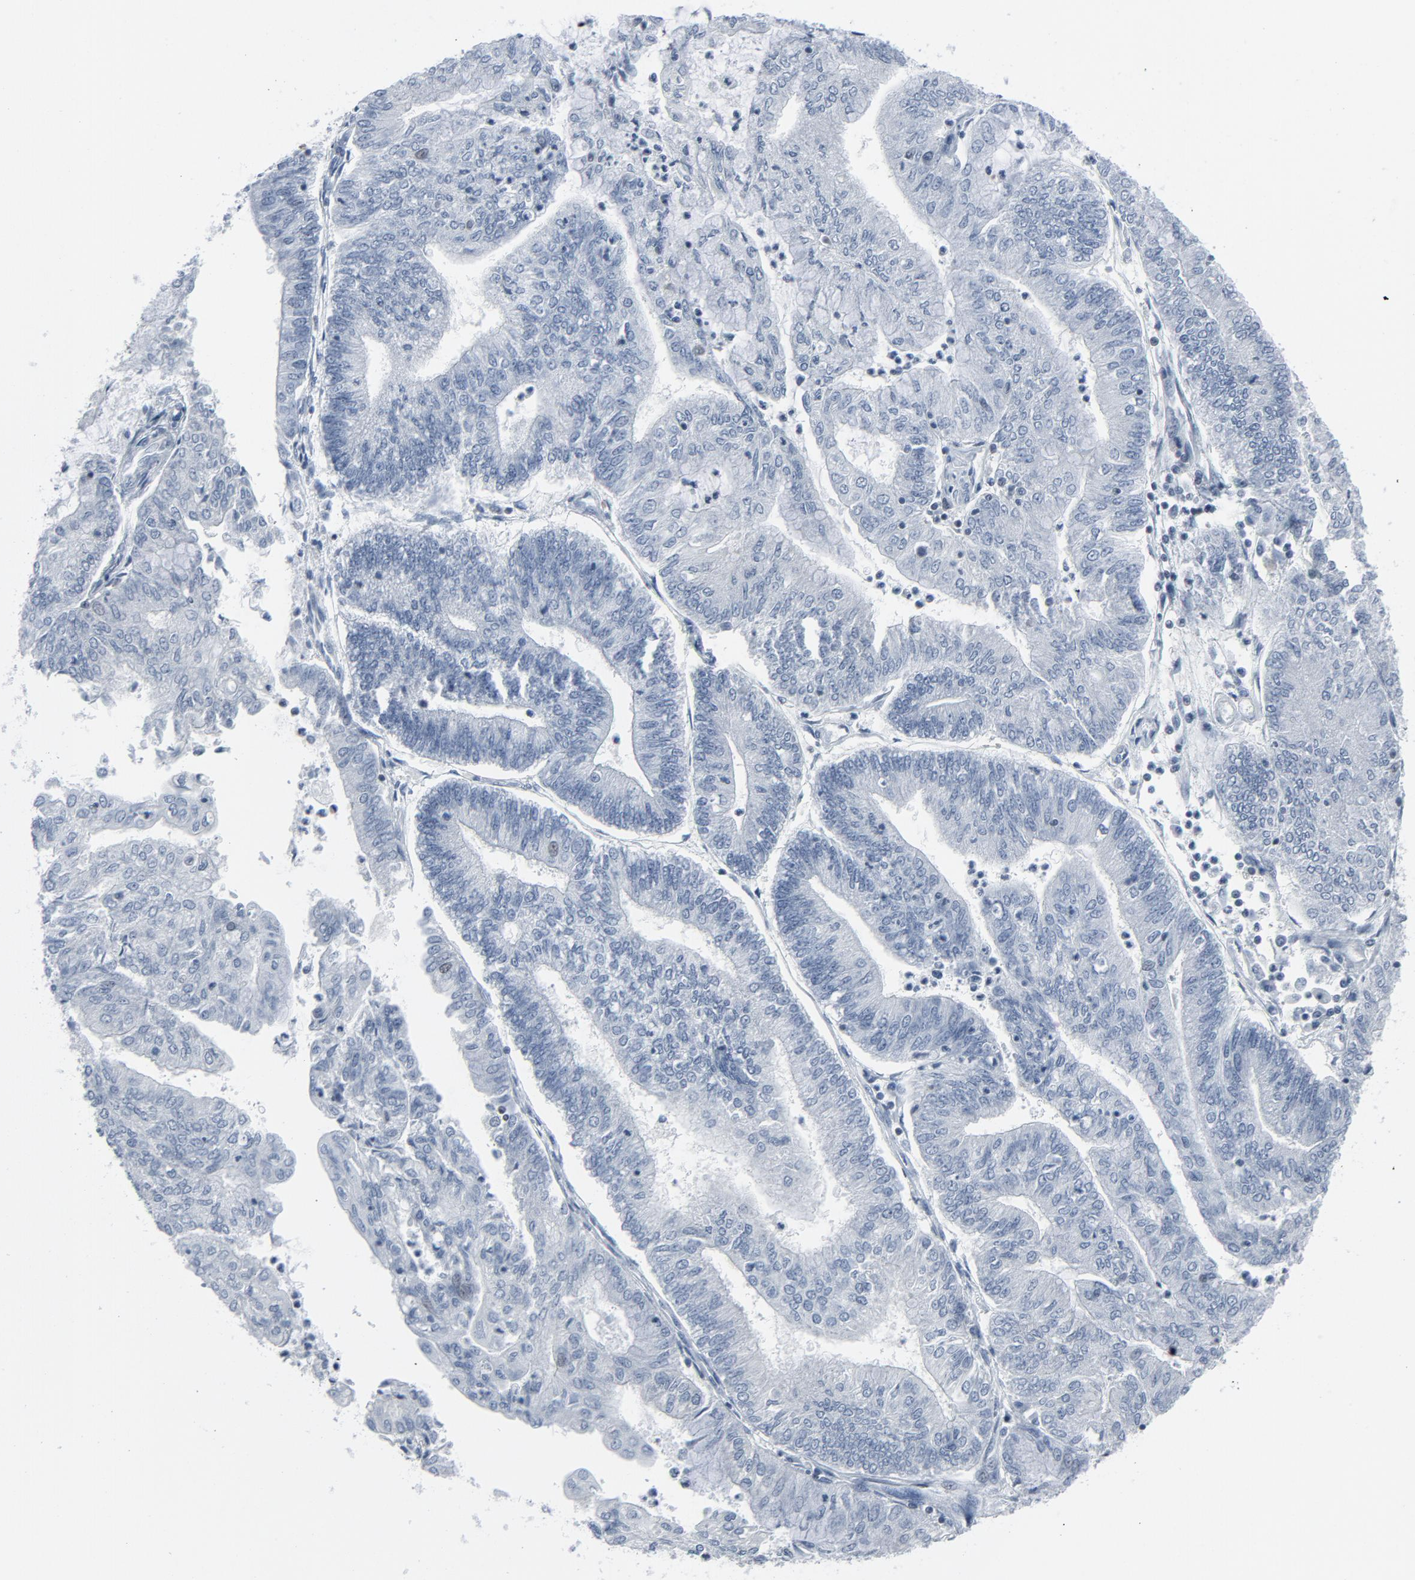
{"staining": {"intensity": "negative", "quantity": "none", "location": "none"}, "tissue": "endometrial cancer", "cell_type": "Tumor cells", "image_type": "cancer", "snomed": [{"axis": "morphology", "description": "Adenocarcinoma, NOS"}, {"axis": "topography", "description": "Endometrium"}], "caption": "Tumor cells are negative for protein expression in human adenocarcinoma (endometrial).", "gene": "STAT5A", "patient": {"sex": "female", "age": 59}}